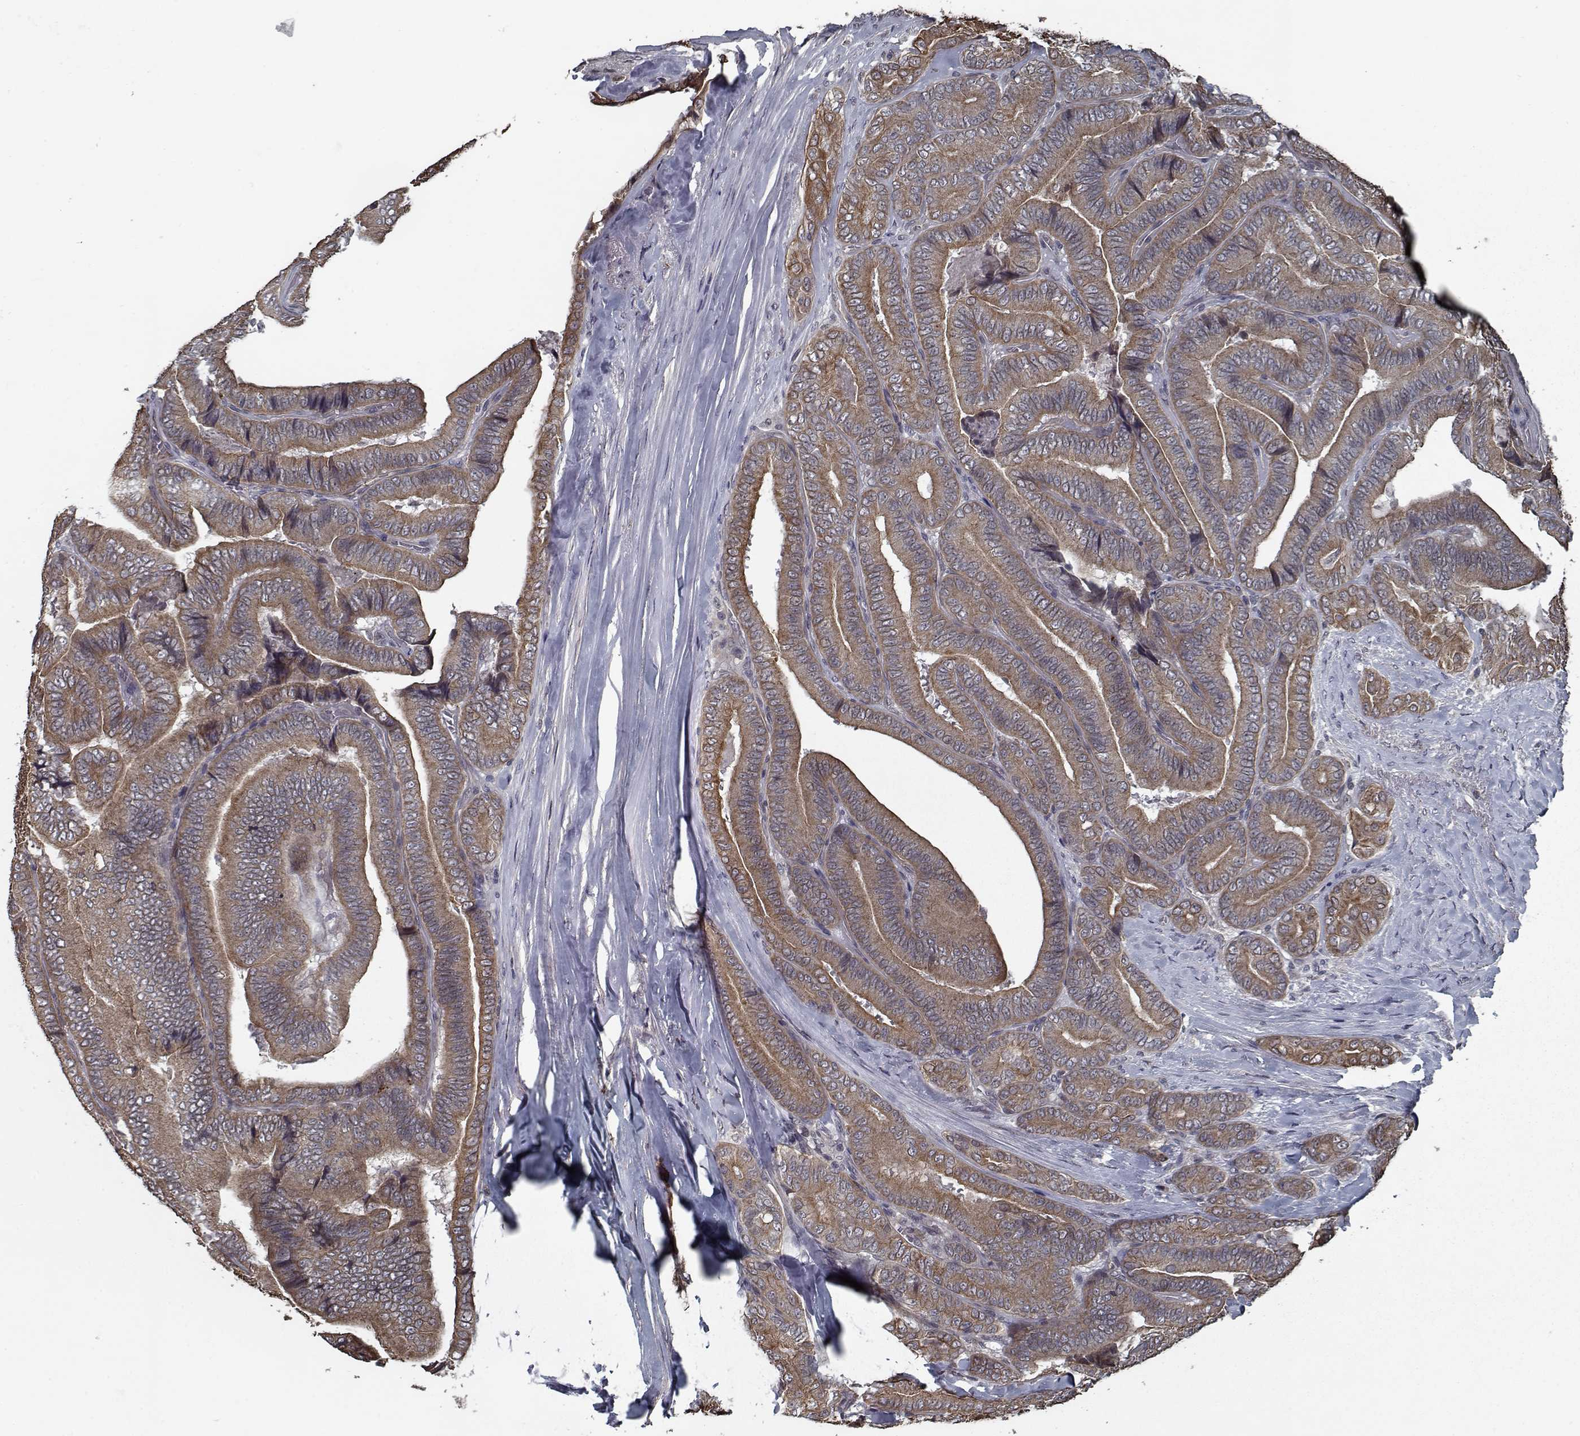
{"staining": {"intensity": "moderate", "quantity": ">75%", "location": "cytoplasmic/membranous"}, "tissue": "thyroid cancer", "cell_type": "Tumor cells", "image_type": "cancer", "snomed": [{"axis": "morphology", "description": "Papillary adenocarcinoma, NOS"}, {"axis": "topography", "description": "Thyroid gland"}], "caption": "Tumor cells reveal medium levels of moderate cytoplasmic/membranous expression in about >75% of cells in human thyroid cancer.", "gene": "NLK", "patient": {"sex": "male", "age": 61}}